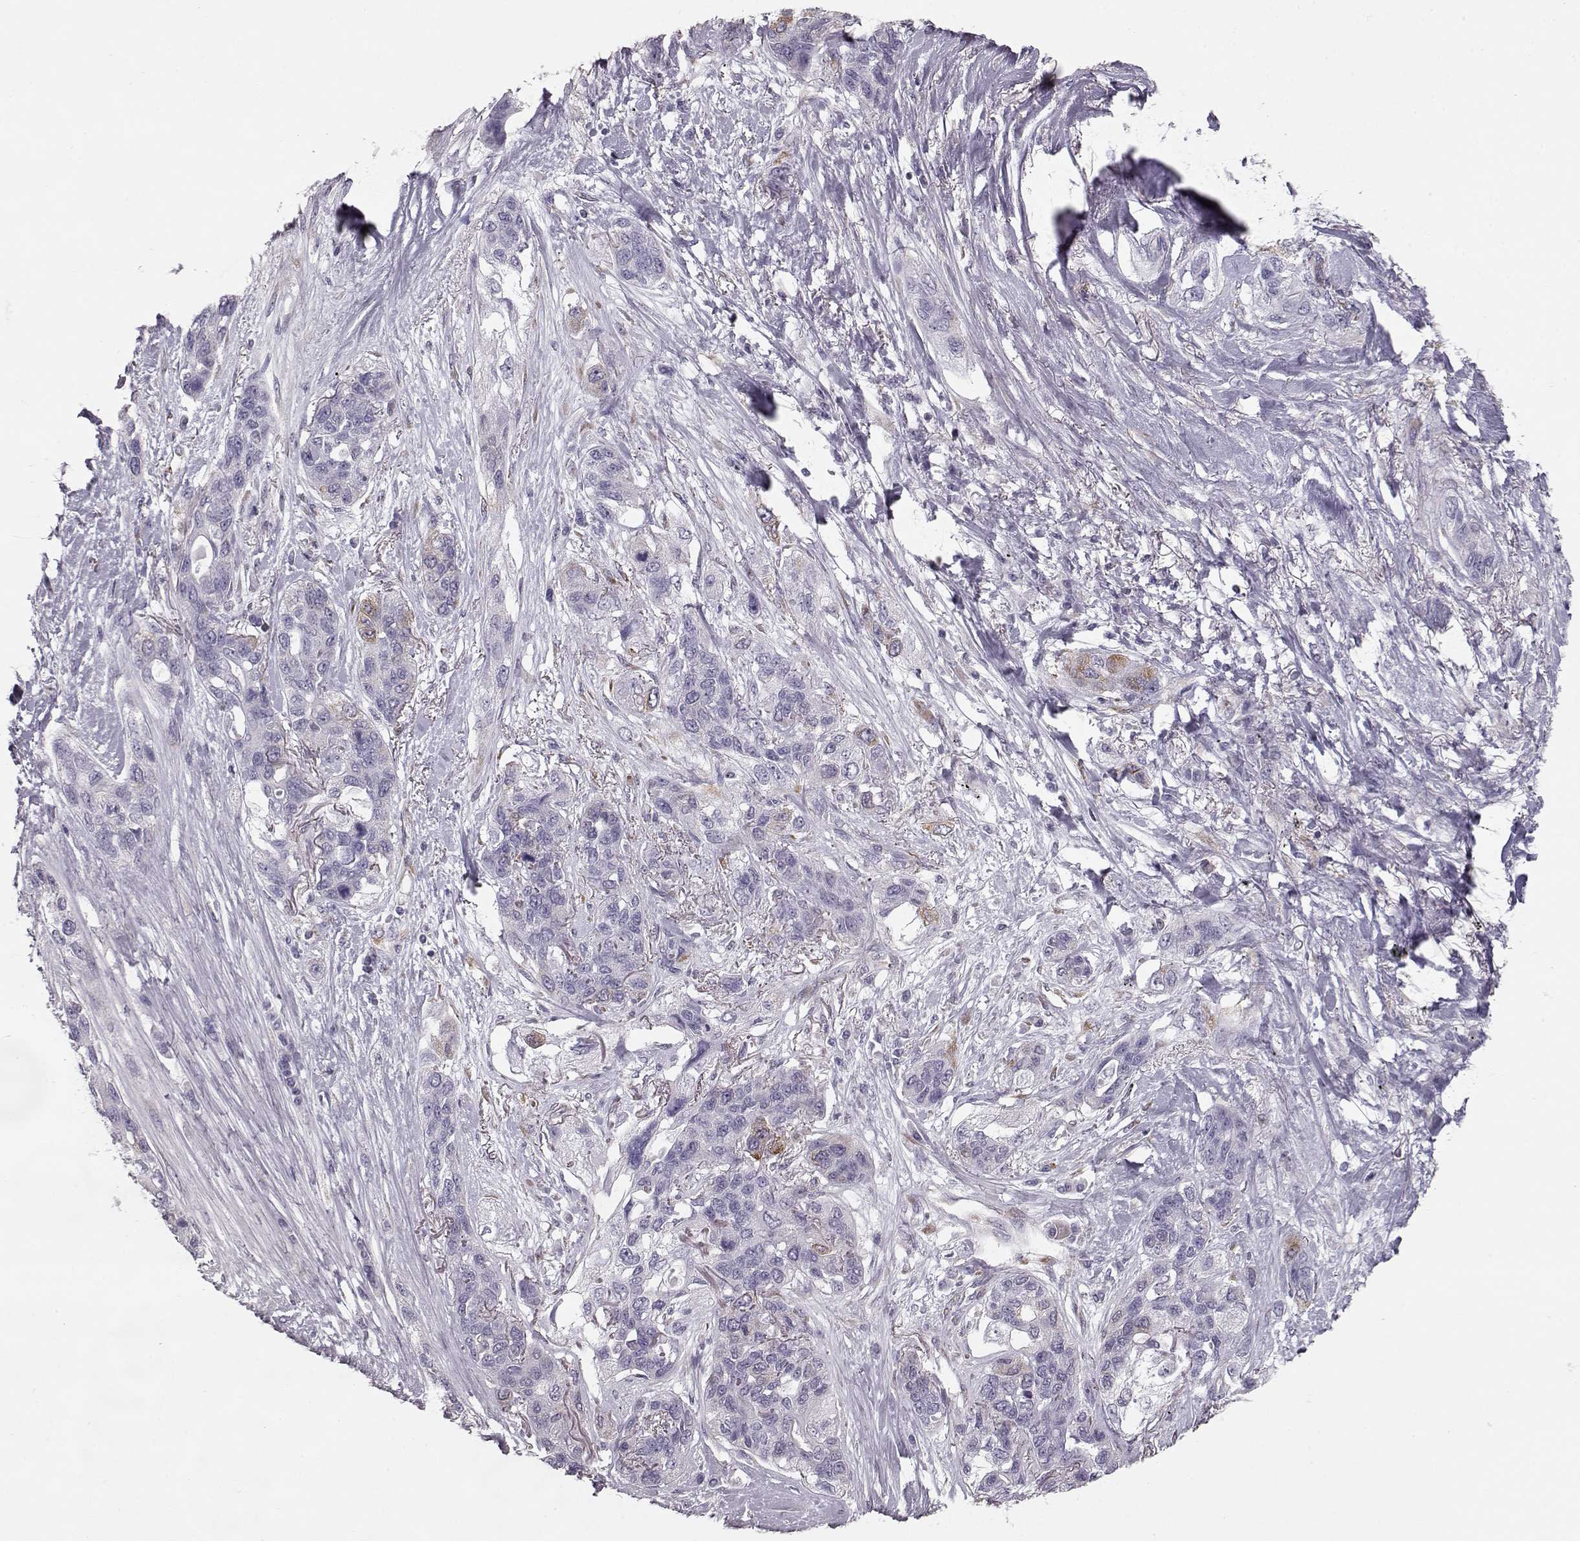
{"staining": {"intensity": "negative", "quantity": "none", "location": "none"}, "tissue": "lung cancer", "cell_type": "Tumor cells", "image_type": "cancer", "snomed": [{"axis": "morphology", "description": "Squamous cell carcinoma, NOS"}, {"axis": "topography", "description": "Lung"}], "caption": "Immunohistochemistry (IHC) of human lung cancer demonstrates no positivity in tumor cells.", "gene": "ELOVL5", "patient": {"sex": "female", "age": 70}}